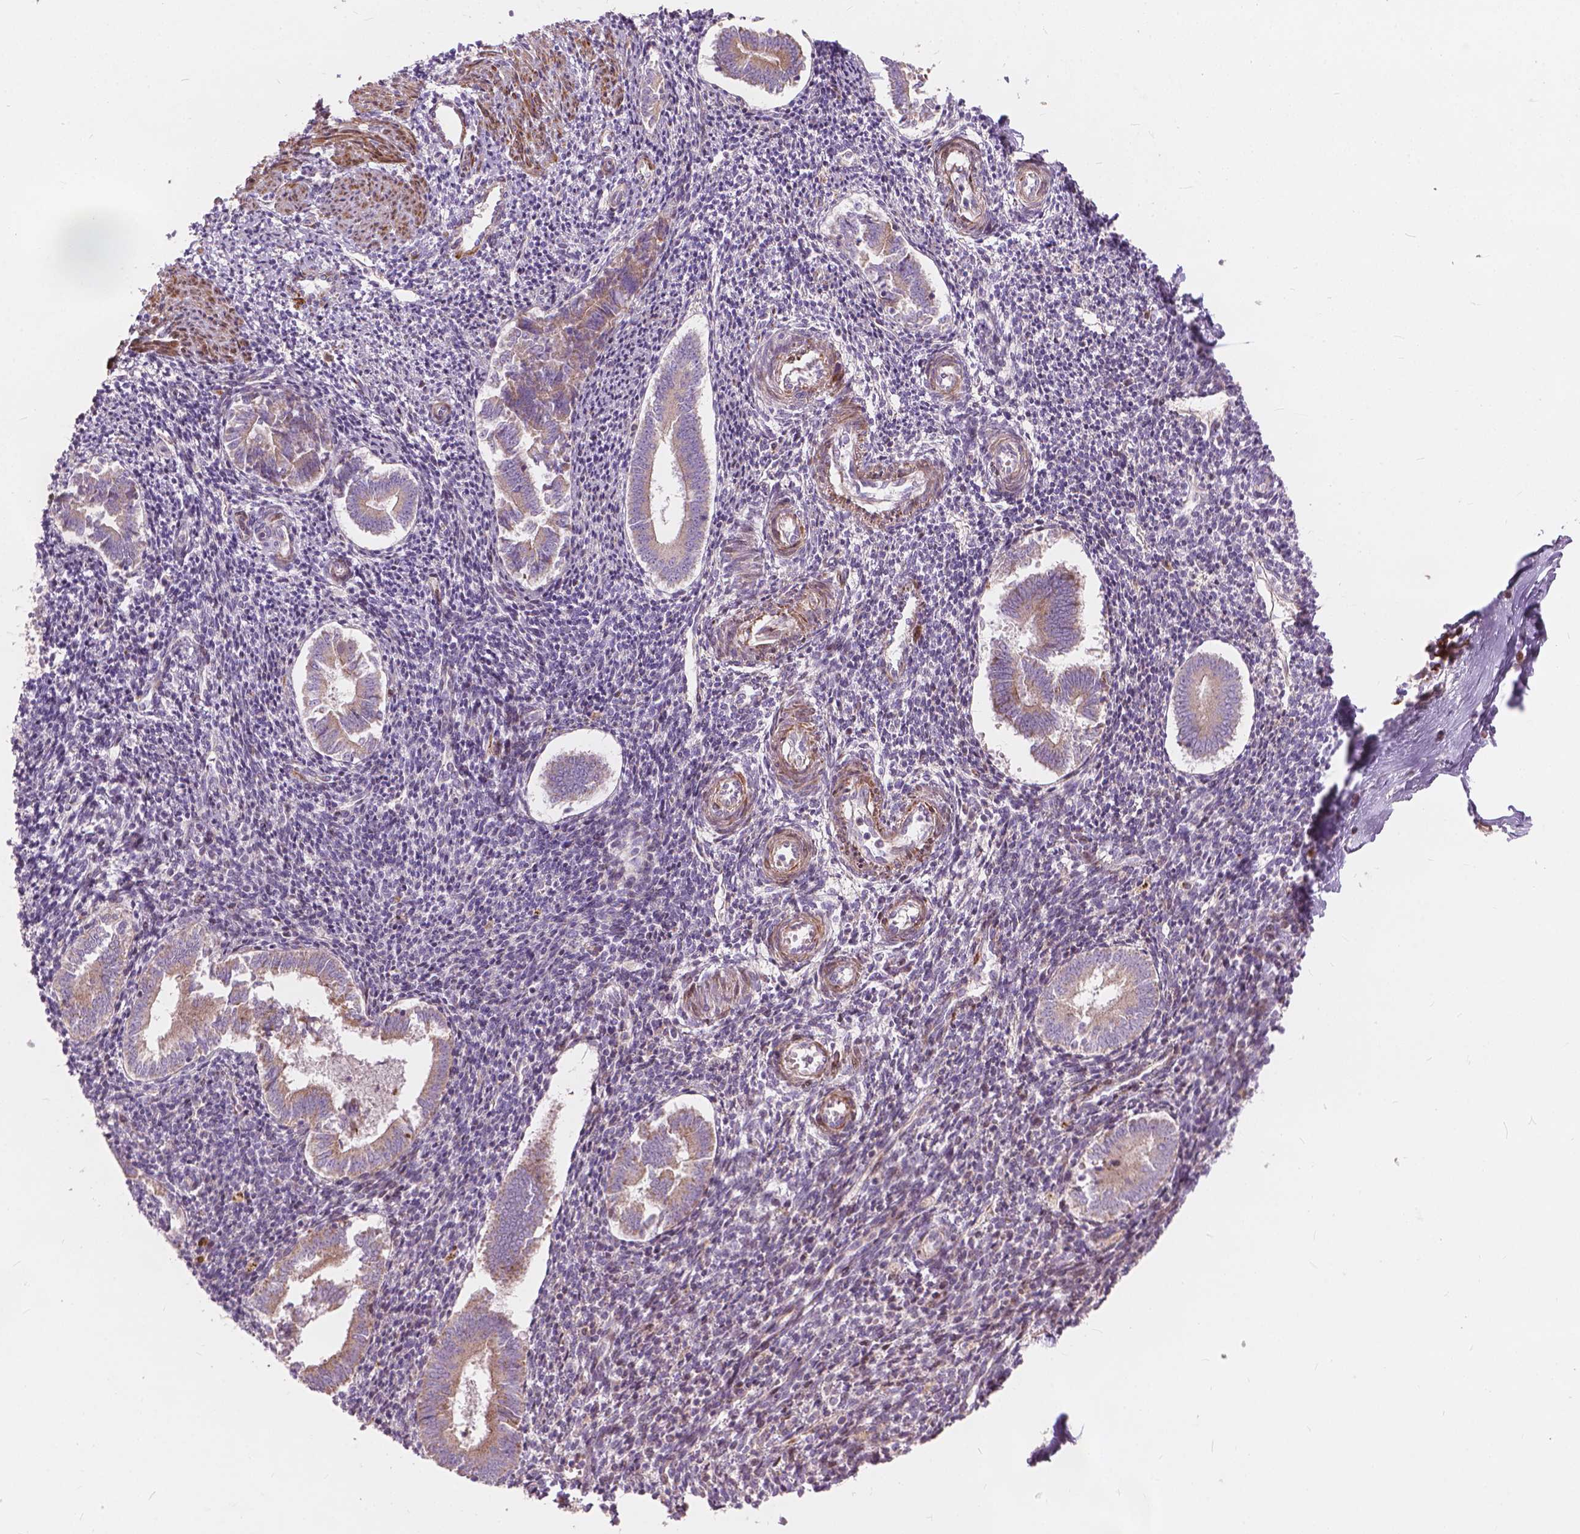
{"staining": {"intensity": "negative", "quantity": "none", "location": "none"}, "tissue": "endometrium", "cell_type": "Cells in endometrial stroma", "image_type": "normal", "snomed": [{"axis": "morphology", "description": "Normal tissue, NOS"}, {"axis": "topography", "description": "Endometrium"}], "caption": "Human endometrium stained for a protein using immunohistochemistry exhibits no expression in cells in endometrial stroma.", "gene": "MORN1", "patient": {"sex": "female", "age": 25}}